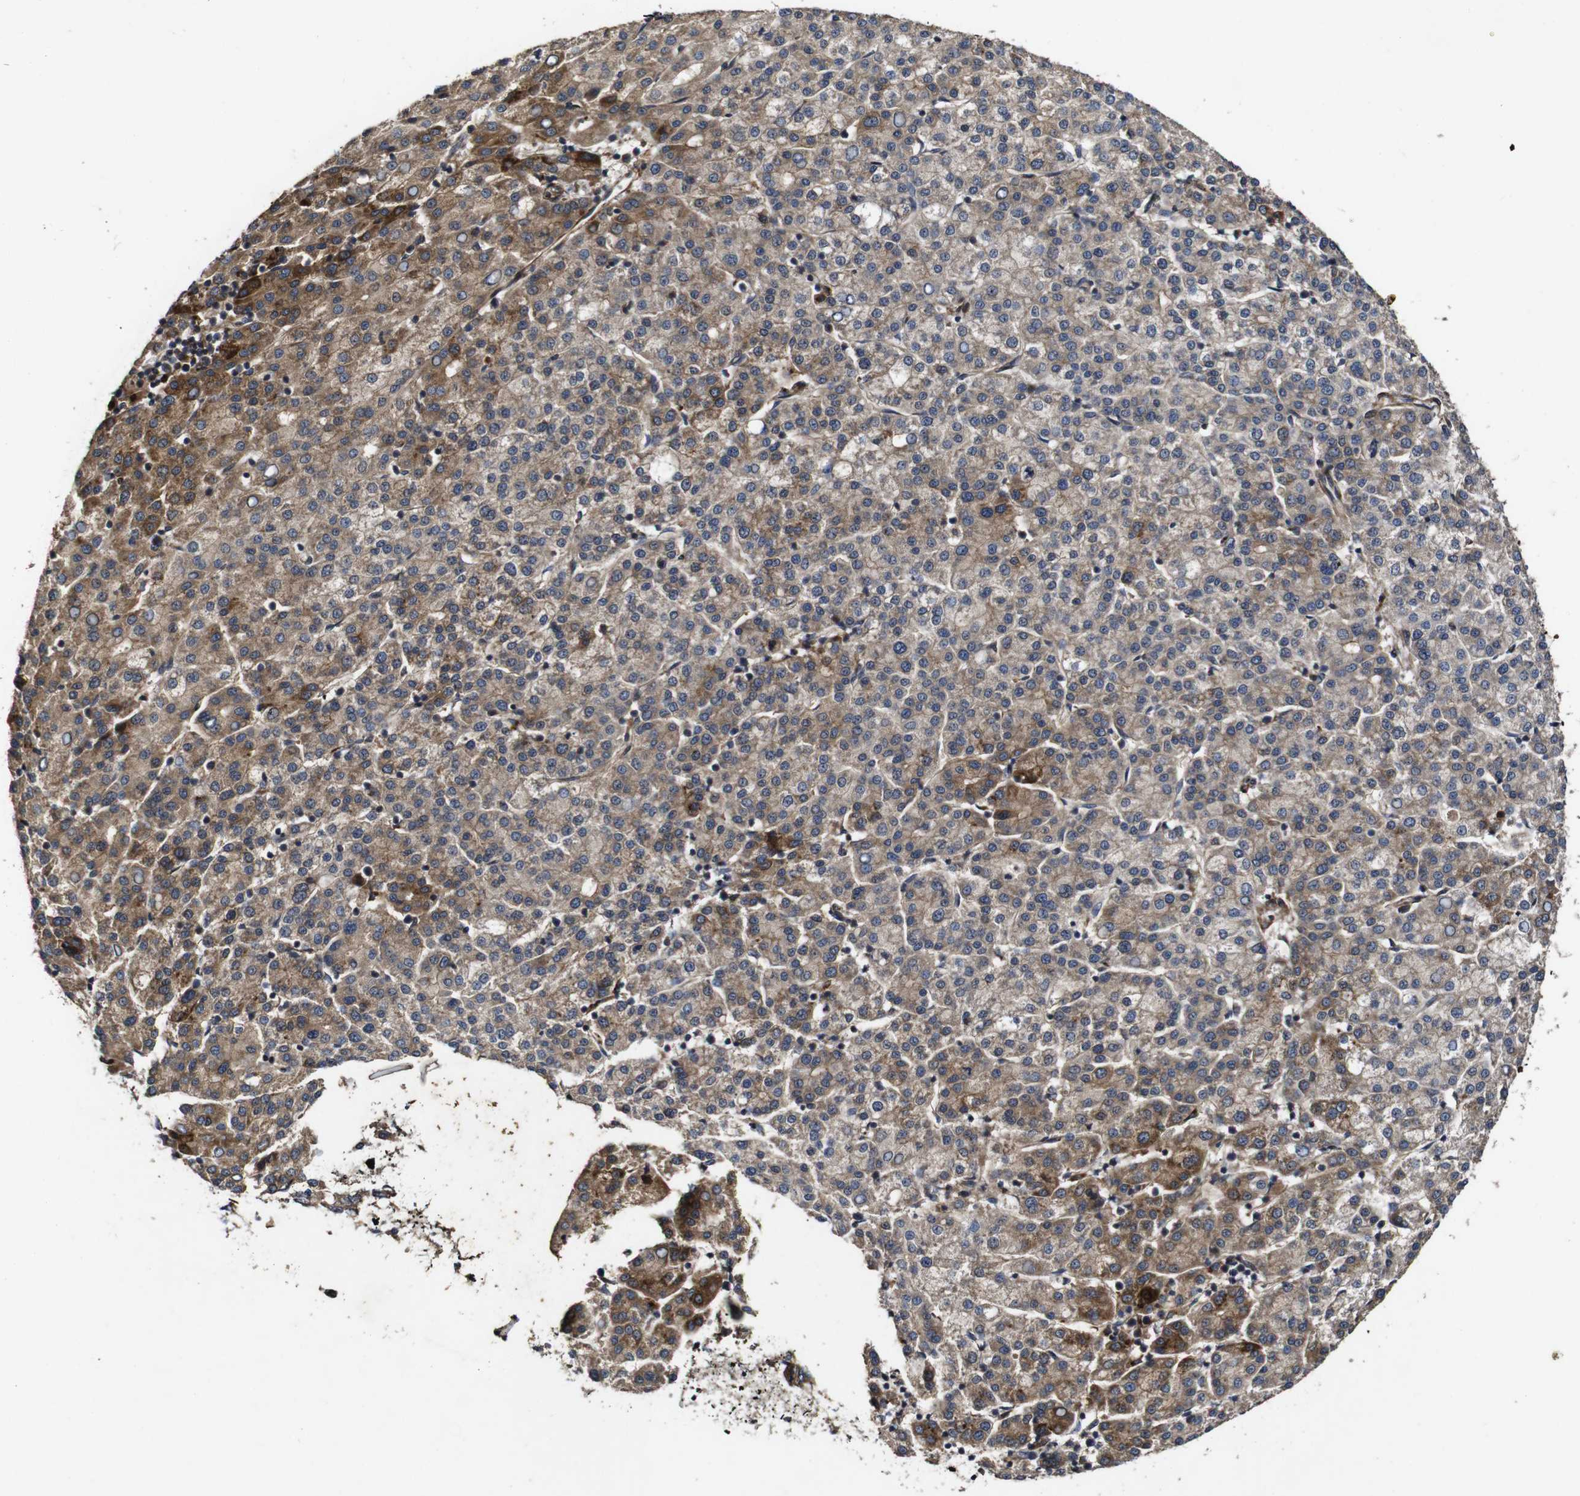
{"staining": {"intensity": "moderate", "quantity": "25%-75%", "location": "cytoplasmic/membranous"}, "tissue": "liver cancer", "cell_type": "Tumor cells", "image_type": "cancer", "snomed": [{"axis": "morphology", "description": "Carcinoma, Hepatocellular, NOS"}, {"axis": "topography", "description": "Liver"}], "caption": "The immunohistochemical stain highlights moderate cytoplasmic/membranous positivity in tumor cells of liver cancer tissue.", "gene": "GSDME", "patient": {"sex": "female", "age": 58}}